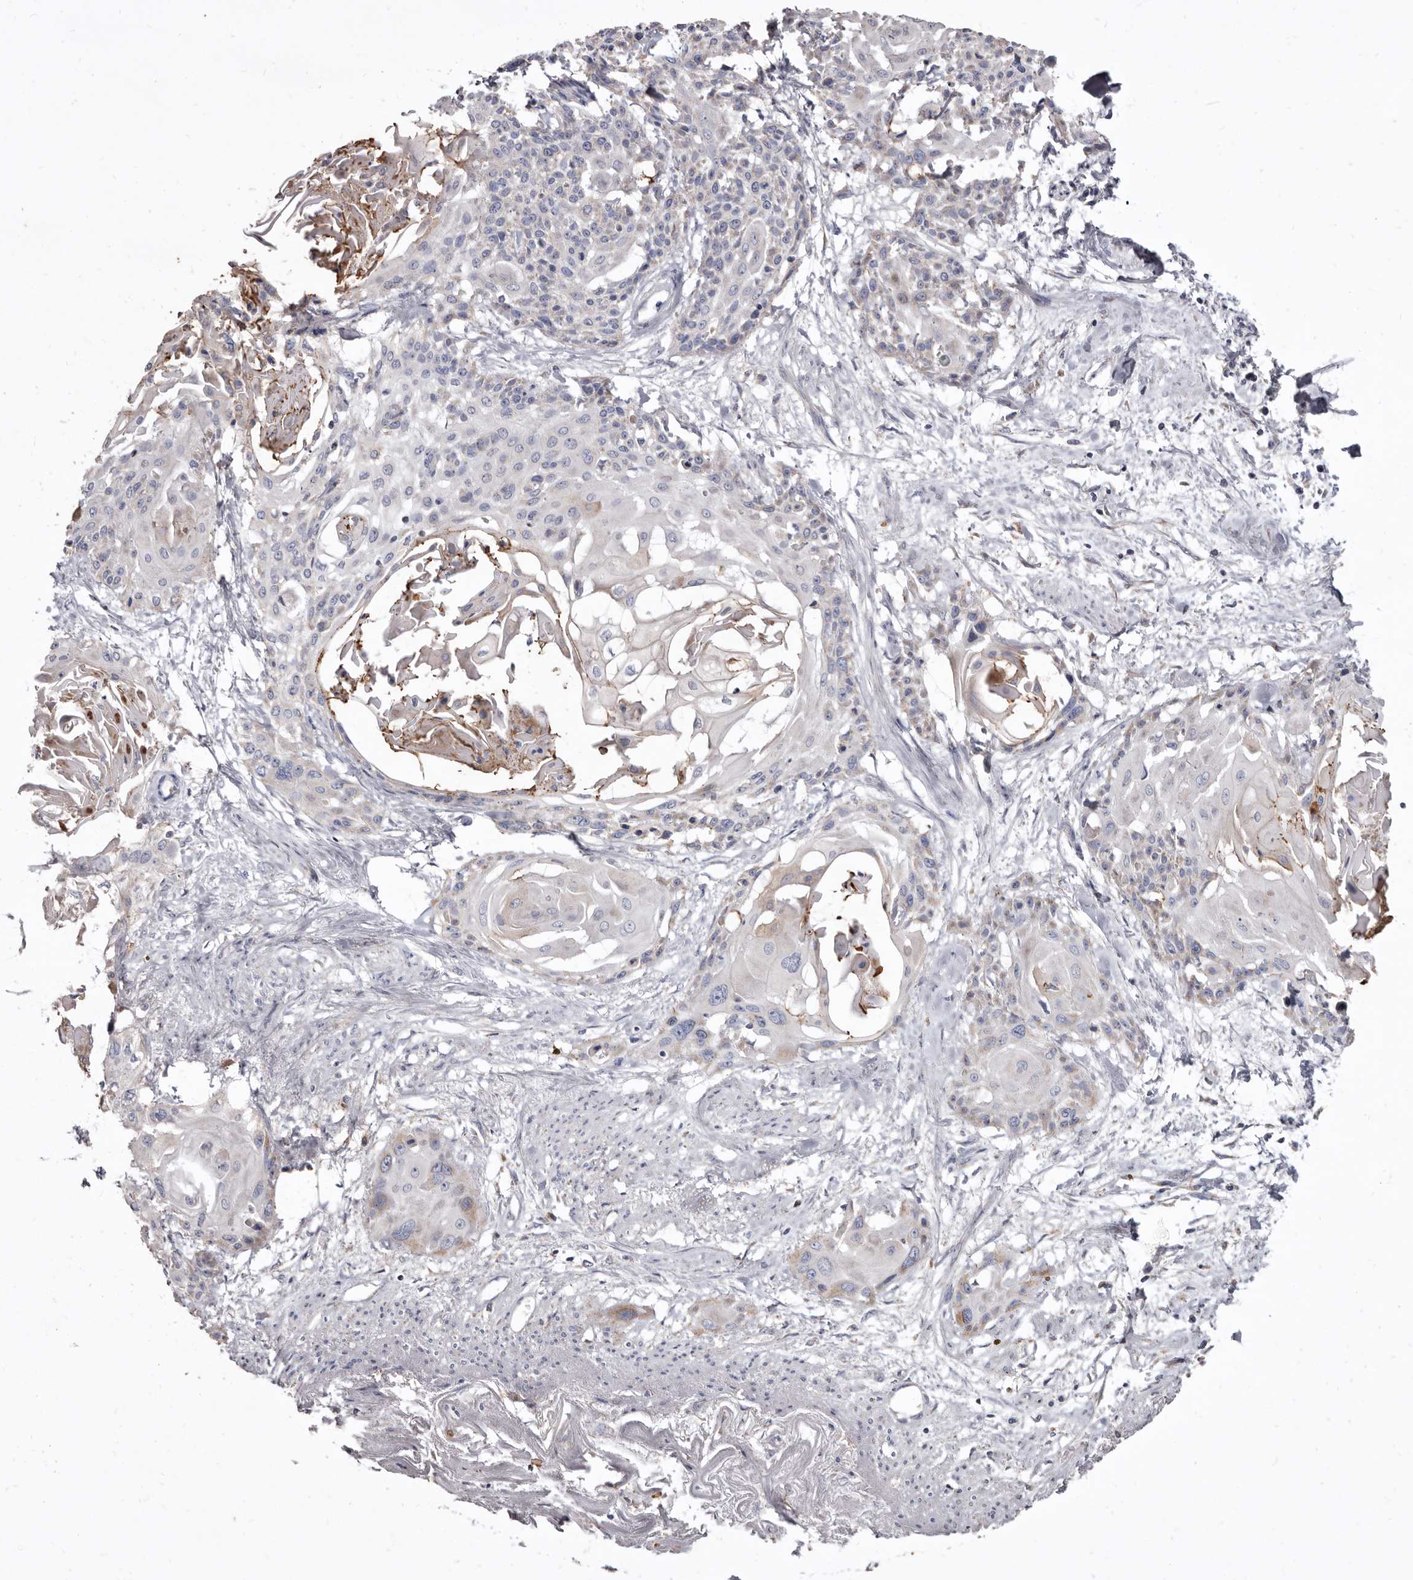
{"staining": {"intensity": "negative", "quantity": "none", "location": "none"}, "tissue": "cervical cancer", "cell_type": "Tumor cells", "image_type": "cancer", "snomed": [{"axis": "morphology", "description": "Squamous cell carcinoma, NOS"}, {"axis": "topography", "description": "Cervix"}], "caption": "The immunohistochemistry (IHC) image has no significant staining in tumor cells of squamous cell carcinoma (cervical) tissue.", "gene": "CYP2E1", "patient": {"sex": "female", "age": 57}}